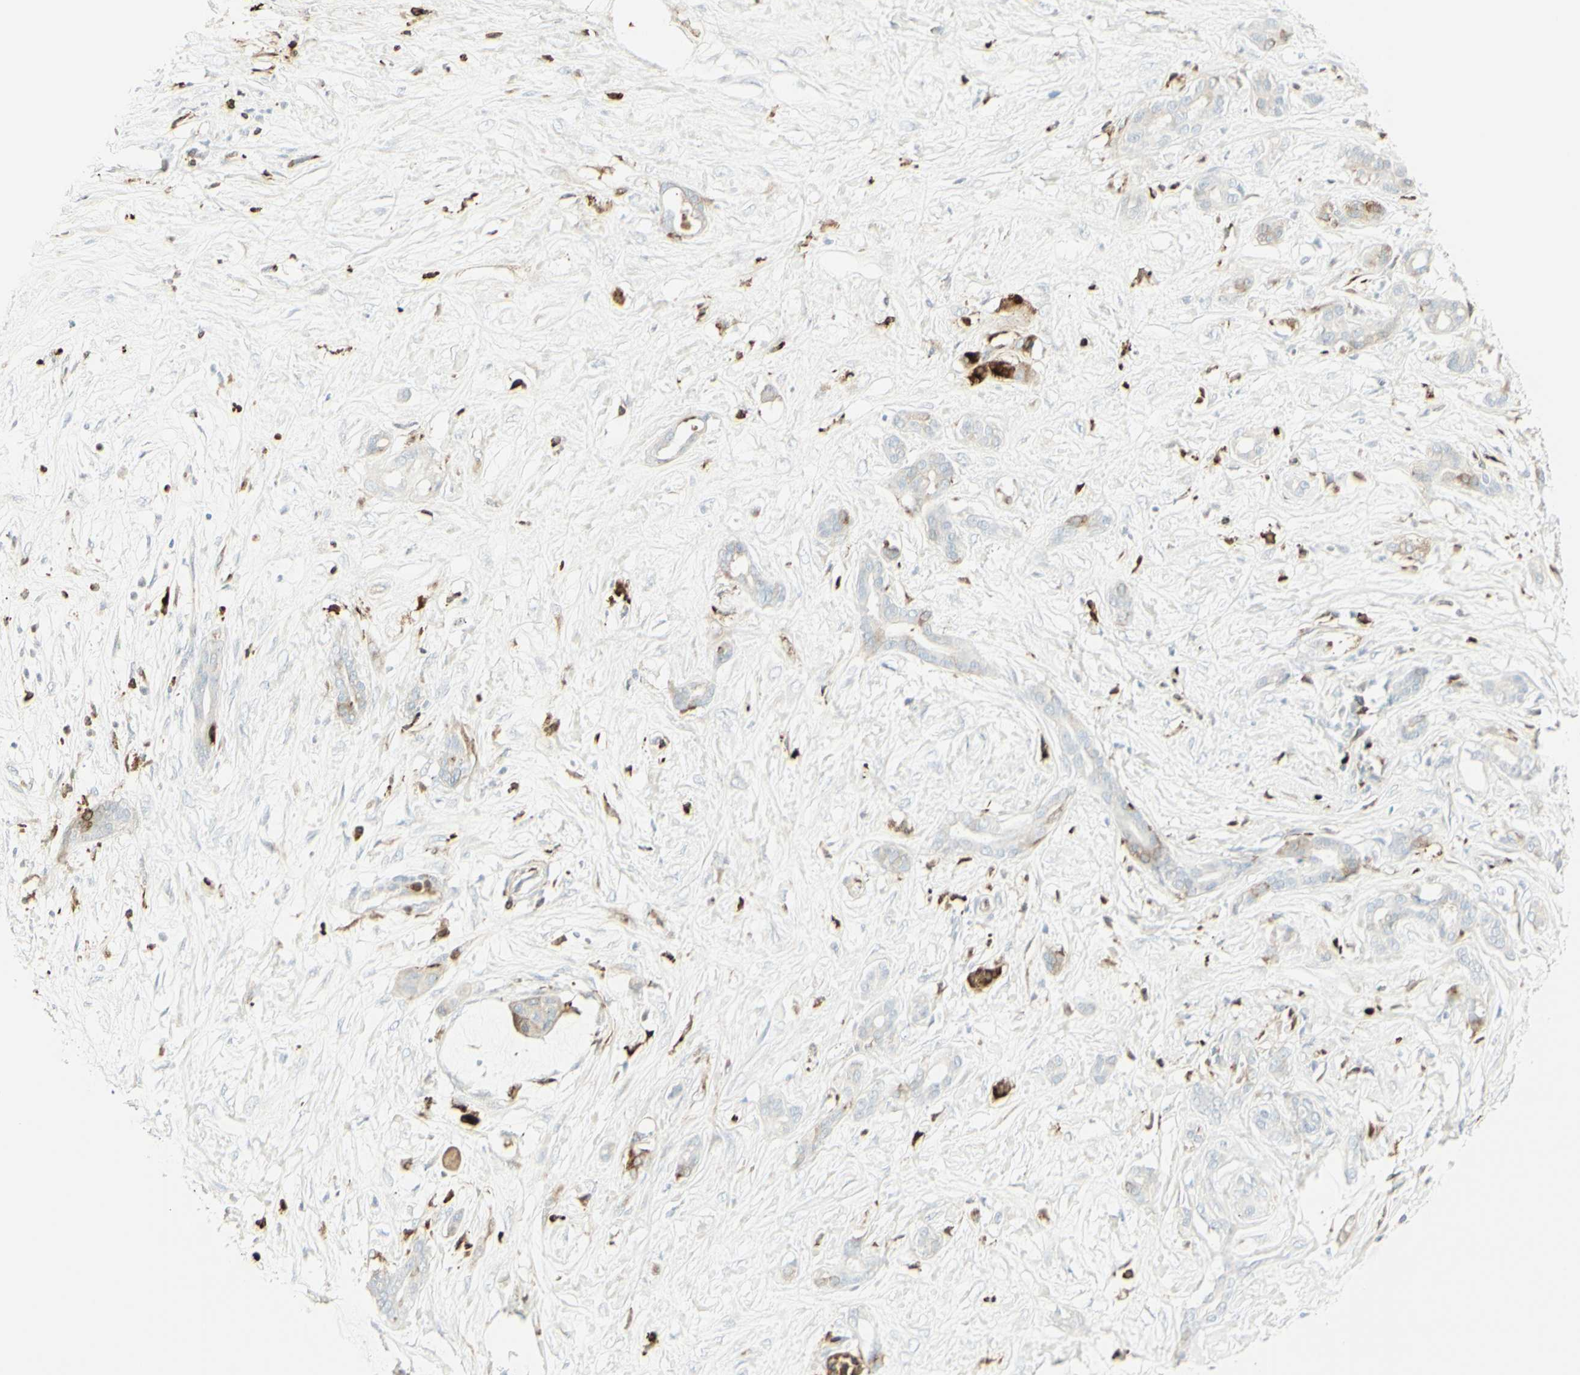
{"staining": {"intensity": "moderate", "quantity": "<25%", "location": "cytoplasmic/membranous"}, "tissue": "pancreatic cancer", "cell_type": "Tumor cells", "image_type": "cancer", "snomed": [{"axis": "morphology", "description": "Adenocarcinoma, NOS"}, {"axis": "topography", "description": "Pancreas"}], "caption": "Immunohistochemistry histopathology image of pancreatic cancer stained for a protein (brown), which reveals low levels of moderate cytoplasmic/membranous positivity in approximately <25% of tumor cells.", "gene": "MDK", "patient": {"sex": "male", "age": 41}}